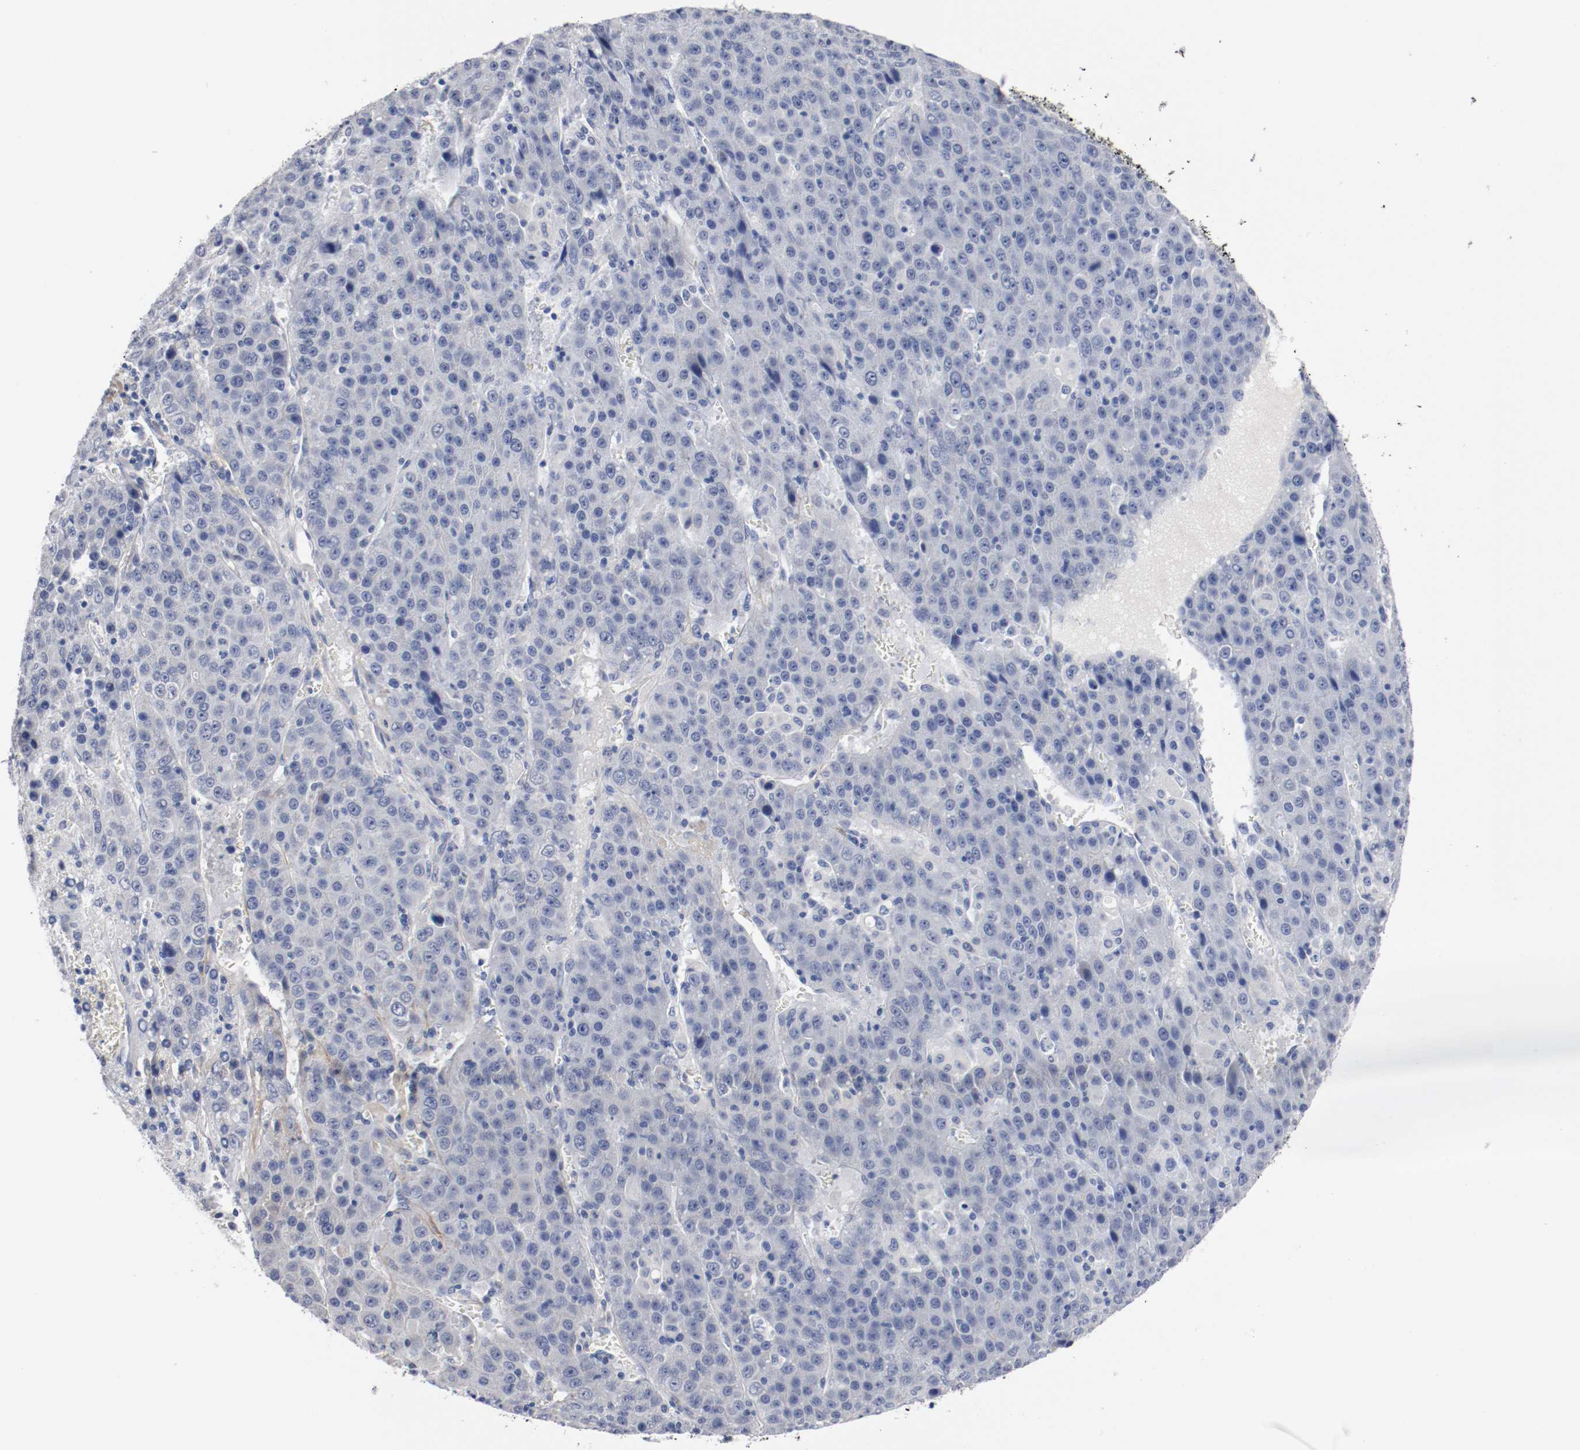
{"staining": {"intensity": "negative", "quantity": "none", "location": "none"}, "tissue": "liver cancer", "cell_type": "Tumor cells", "image_type": "cancer", "snomed": [{"axis": "morphology", "description": "Carcinoma, Hepatocellular, NOS"}, {"axis": "topography", "description": "Liver"}], "caption": "This is an immunohistochemistry photomicrograph of liver cancer. There is no staining in tumor cells.", "gene": "TNC", "patient": {"sex": "female", "age": 53}}